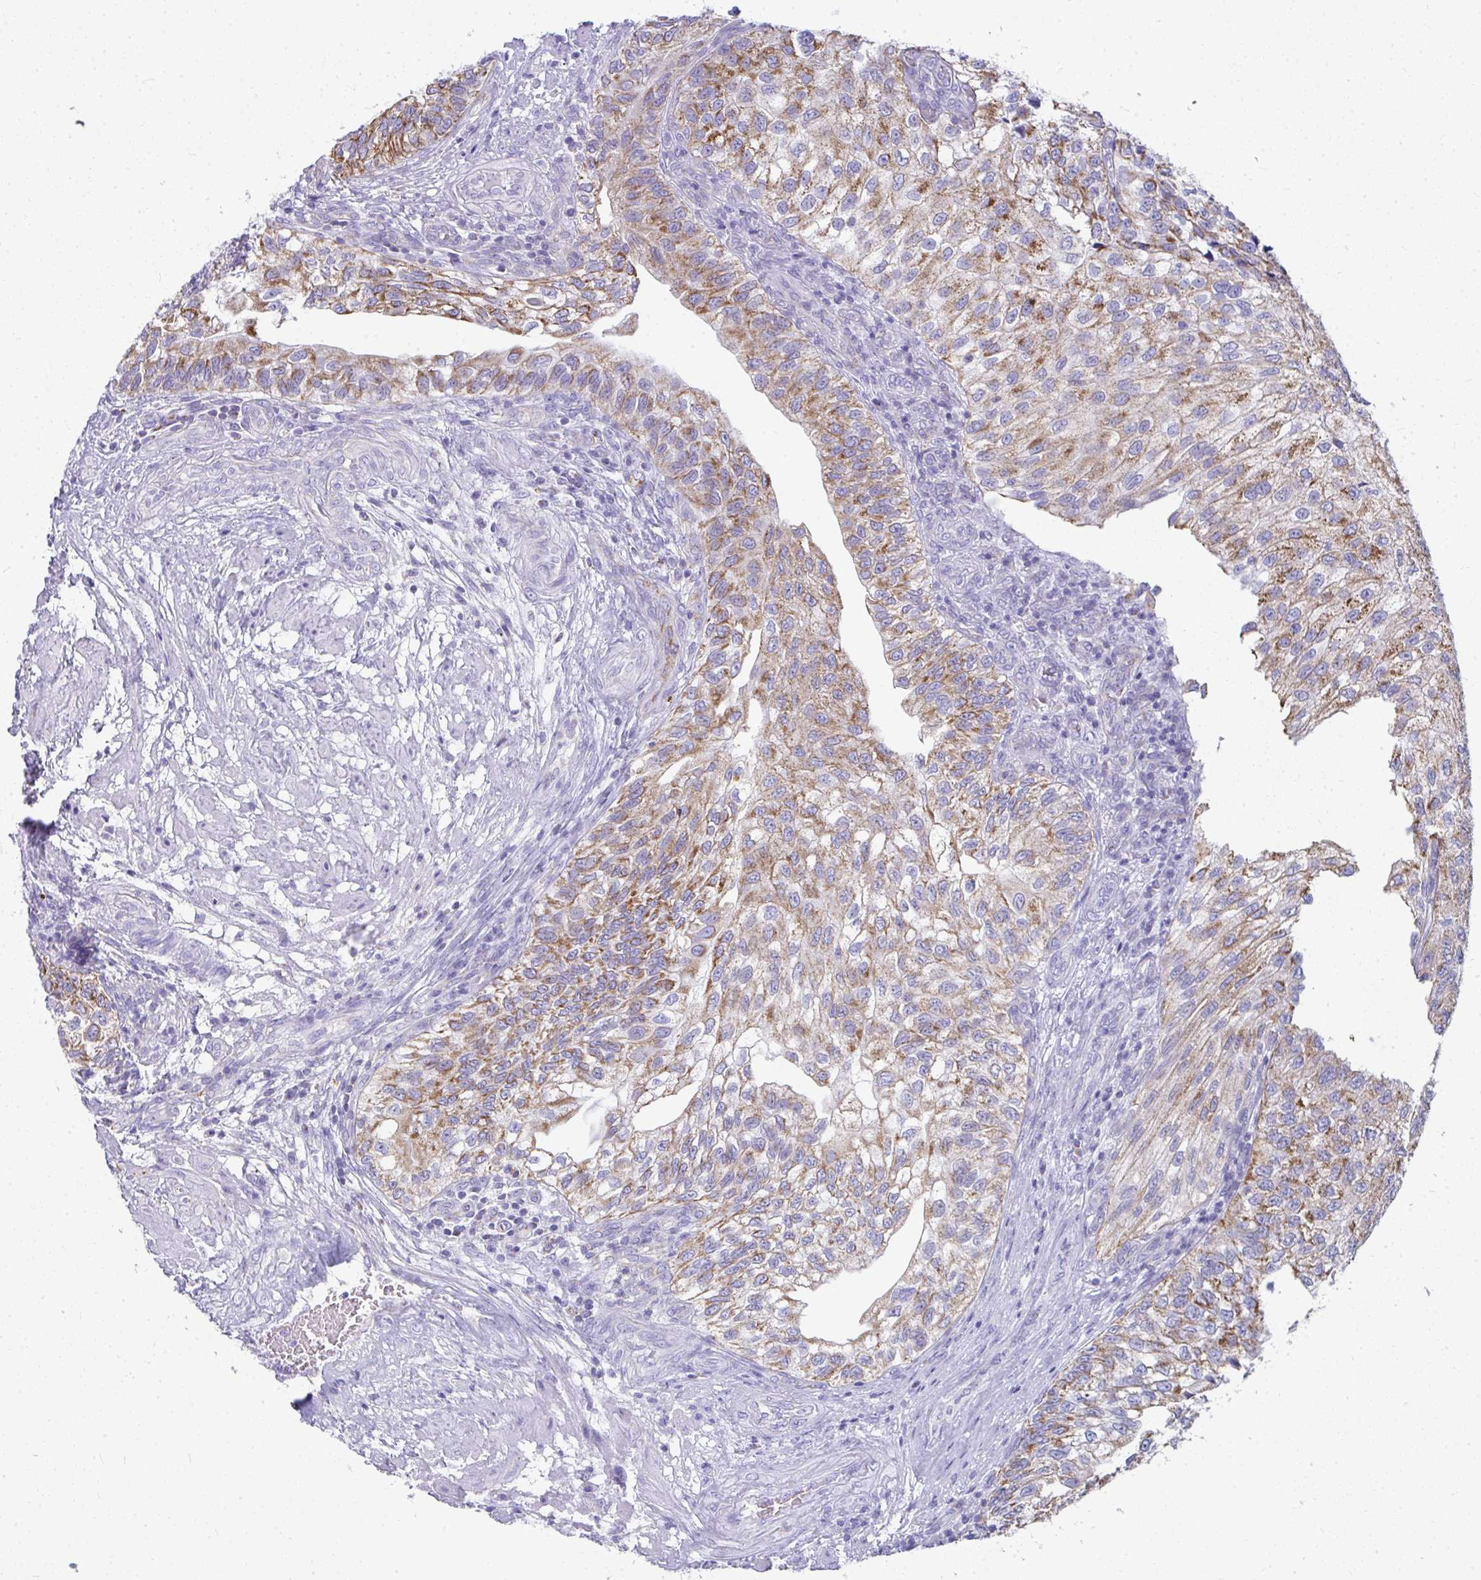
{"staining": {"intensity": "moderate", "quantity": "25%-75%", "location": "cytoplasmic/membranous"}, "tissue": "urothelial cancer", "cell_type": "Tumor cells", "image_type": "cancer", "snomed": [{"axis": "morphology", "description": "Urothelial carcinoma, NOS"}, {"axis": "topography", "description": "Urinary bladder"}], "caption": "Immunohistochemistry of human transitional cell carcinoma demonstrates medium levels of moderate cytoplasmic/membranous positivity in approximately 25%-75% of tumor cells. Using DAB (brown) and hematoxylin (blue) stains, captured at high magnification using brightfield microscopy.", "gene": "SLC6A1", "patient": {"sex": "male", "age": 87}}